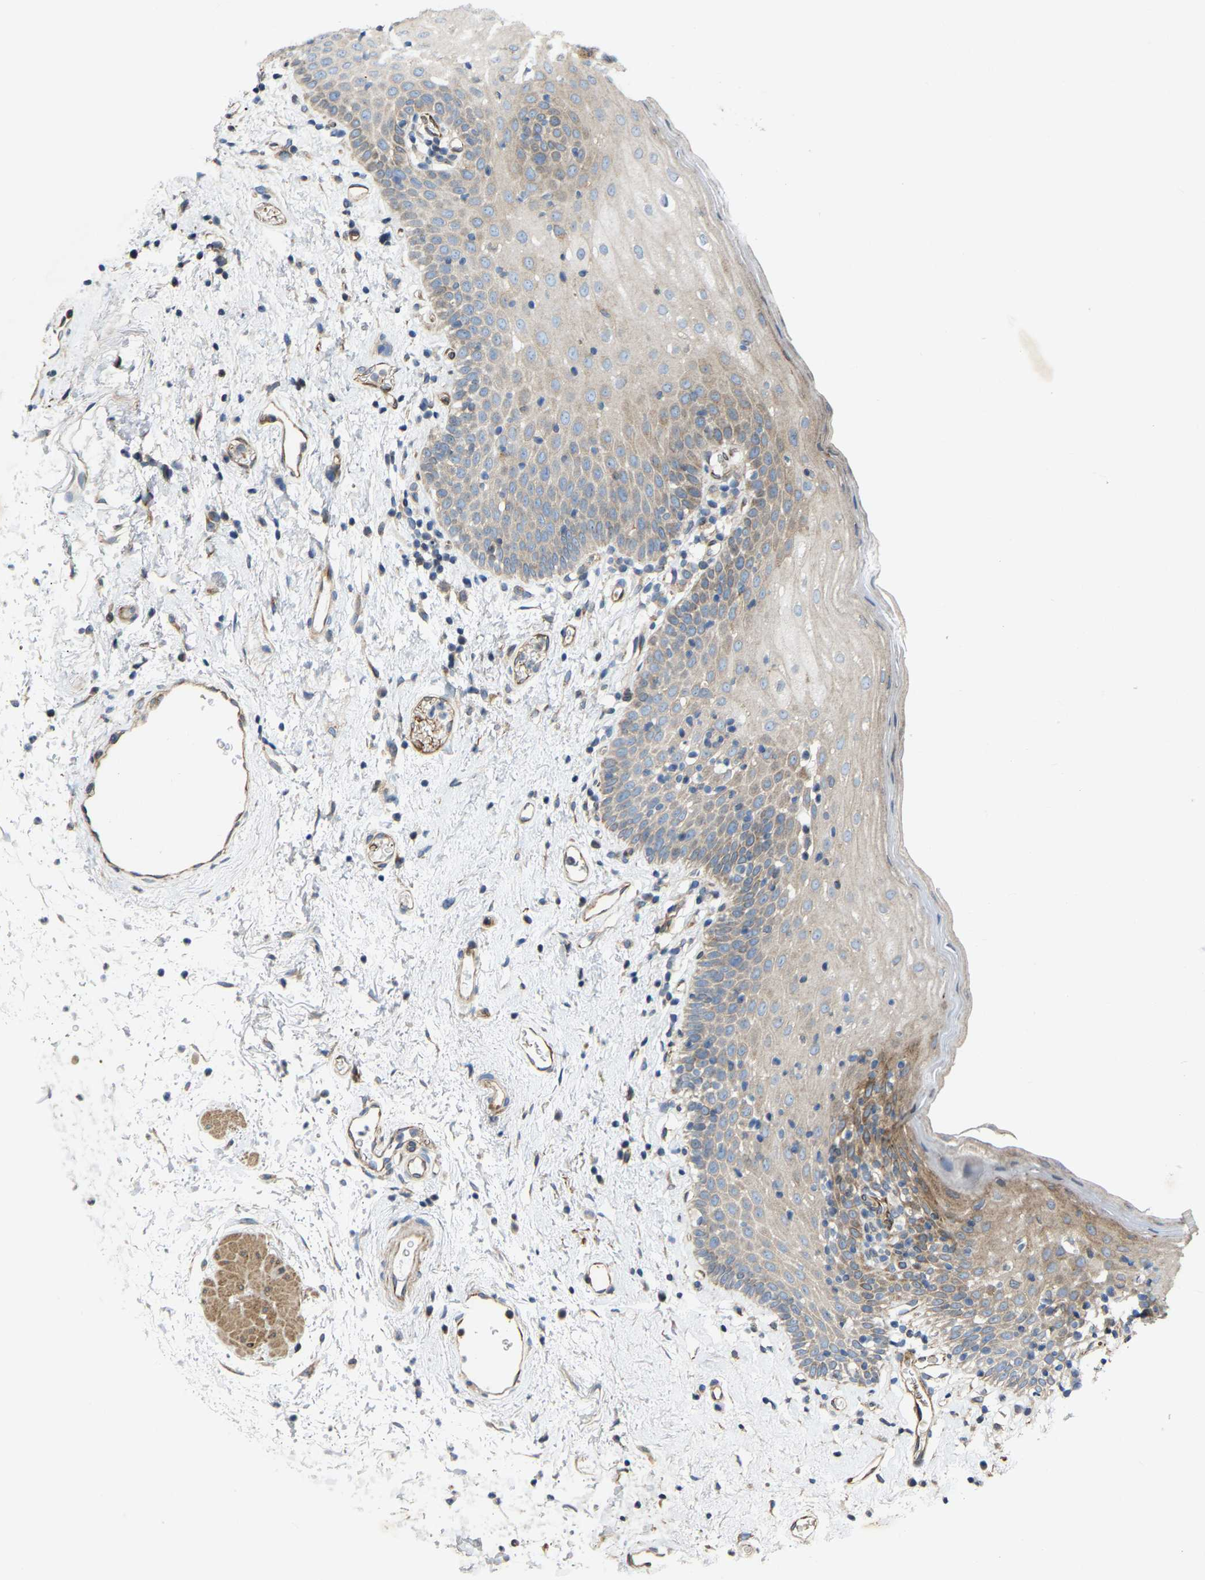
{"staining": {"intensity": "weak", "quantity": "<25%", "location": "cytoplasmic/membranous"}, "tissue": "oral mucosa", "cell_type": "Squamous epithelial cells", "image_type": "normal", "snomed": [{"axis": "morphology", "description": "Normal tissue, NOS"}, {"axis": "topography", "description": "Oral tissue"}], "caption": "Unremarkable oral mucosa was stained to show a protein in brown. There is no significant expression in squamous epithelial cells.", "gene": "TOR1B", "patient": {"sex": "male", "age": 66}}